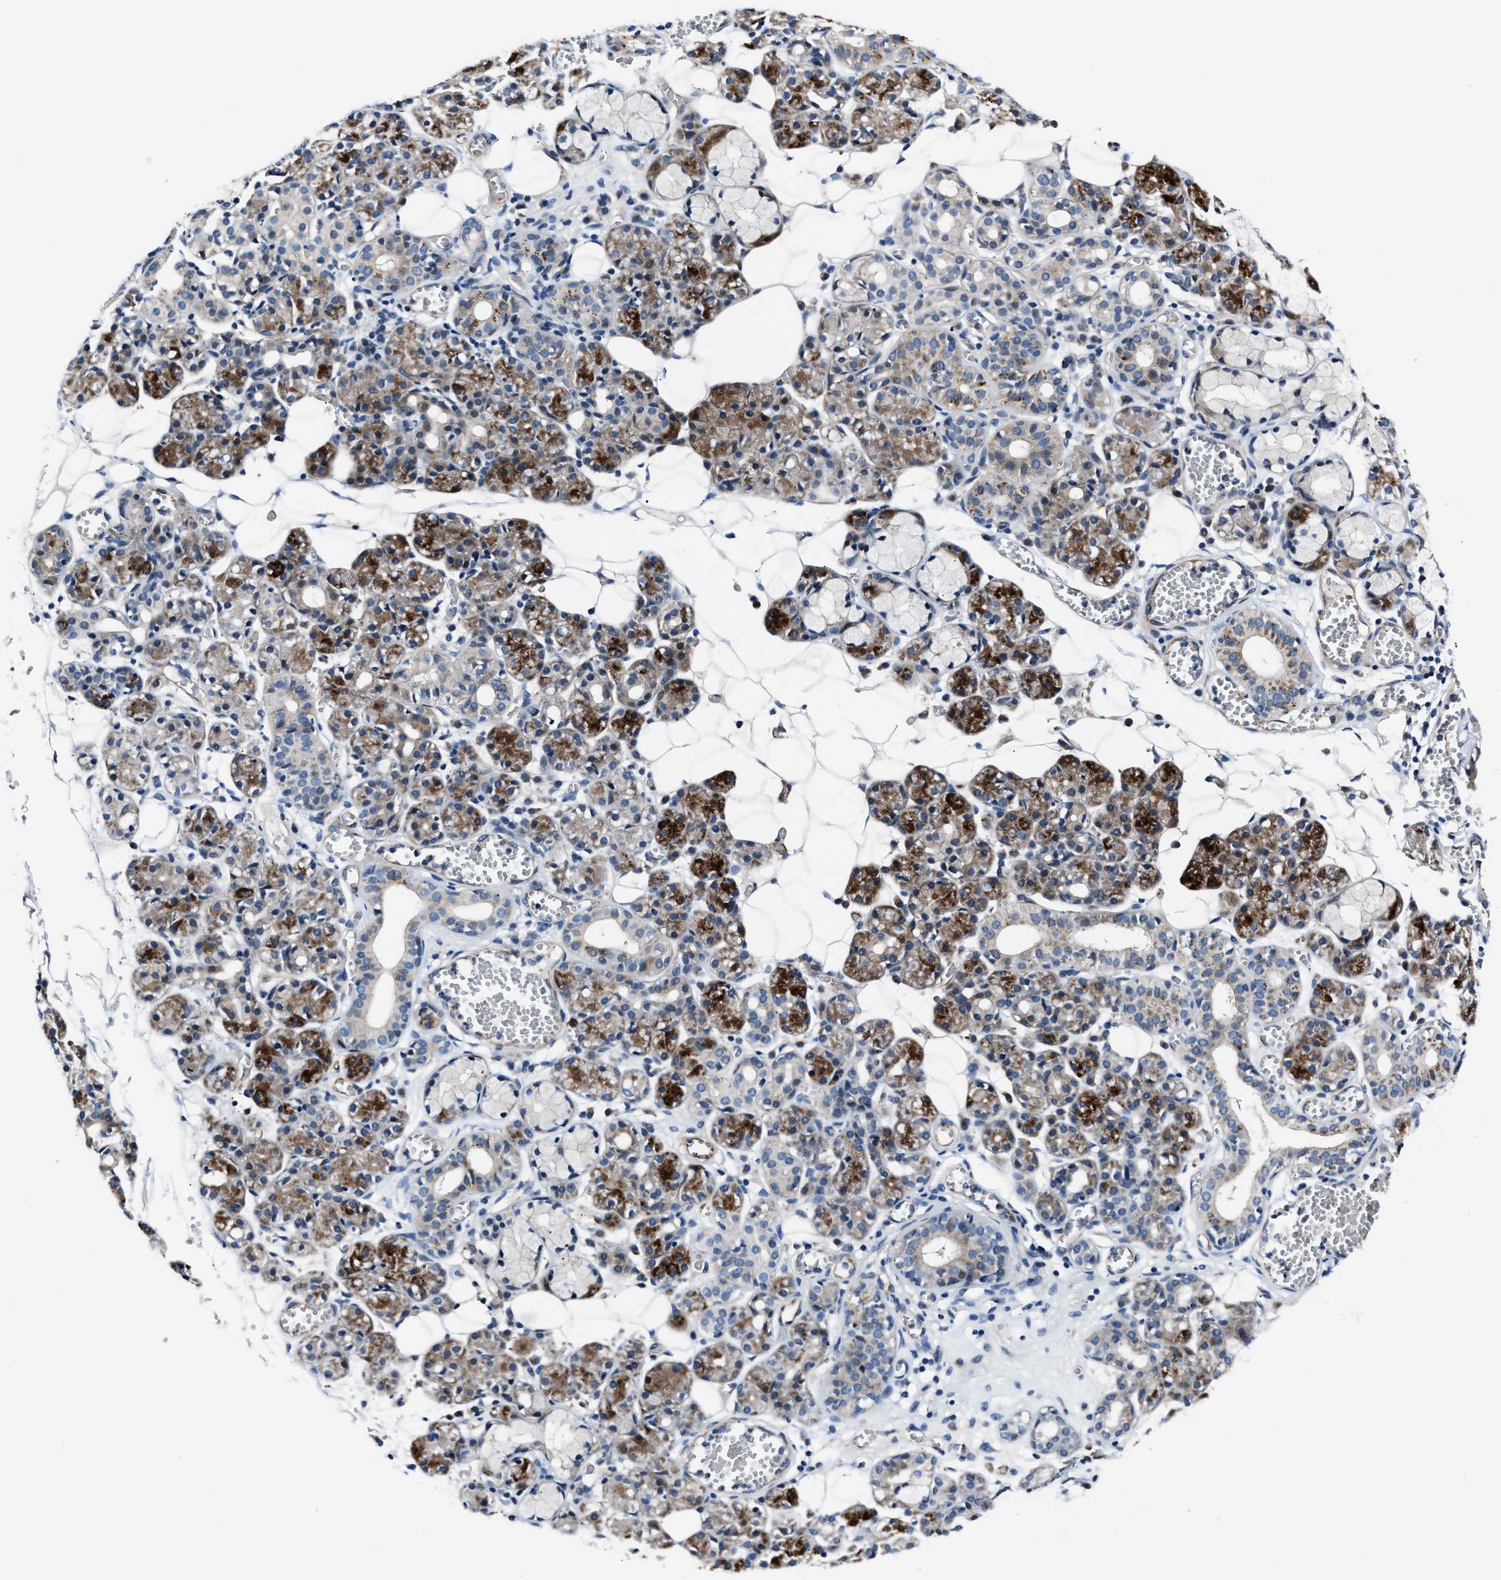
{"staining": {"intensity": "strong", "quantity": "<25%", "location": "cytoplasmic/membranous"}, "tissue": "salivary gland", "cell_type": "Glandular cells", "image_type": "normal", "snomed": [{"axis": "morphology", "description": "Normal tissue, NOS"}, {"axis": "topography", "description": "Salivary gland"}], "caption": "IHC of unremarkable human salivary gland shows medium levels of strong cytoplasmic/membranous expression in about <25% of glandular cells. Nuclei are stained in blue.", "gene": "MPDZ", "patient": {"sex": "male", "age": 63}}